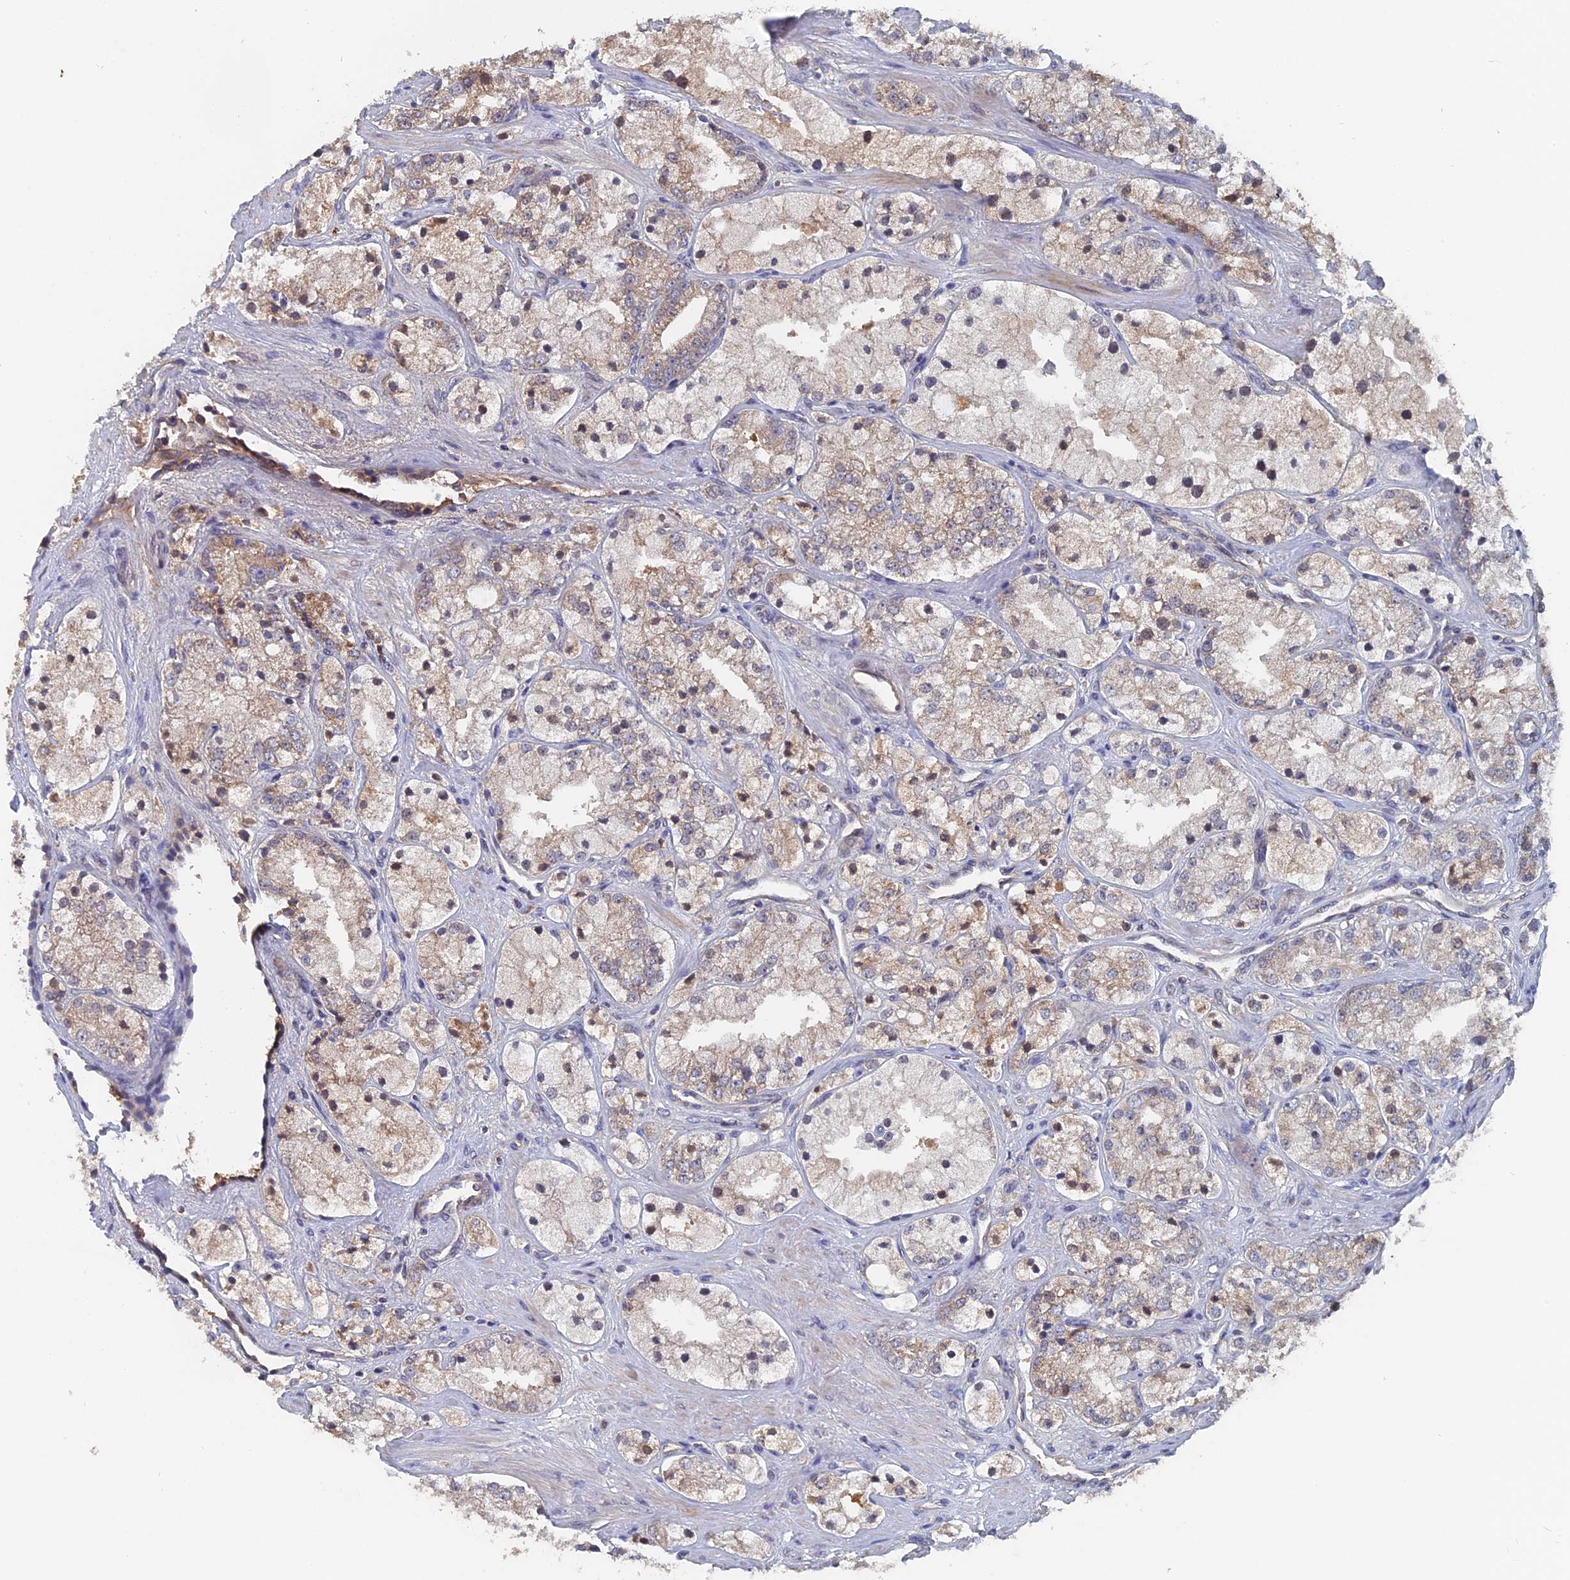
{"staining": {"intensity": "weak", "quantity": "25%-75%", "location": "cytoplasmic/membranous"}, "tissue": "prostate cancer", "cell_type": "Tumor cells", "image_type": "cancer", "snomed": [{"axis": "morphology", "description": "Adenocarcinoma, High grade"}, {"axis": "topography", "description": "Prostate"}], "caption": "A low amount of weak cytoplasmic/membranous positivity is present in approximately 25%-75% of tumor cells in prostate cancer (high-grade adenocarcinoma) tissue. The staining was performed using DAB, with brown indicating positive protein expression. Nuclei are stained blue with hematoxylin.", "gene": "SLC33A1", "patient": {"sex": "male", "age": 50}}